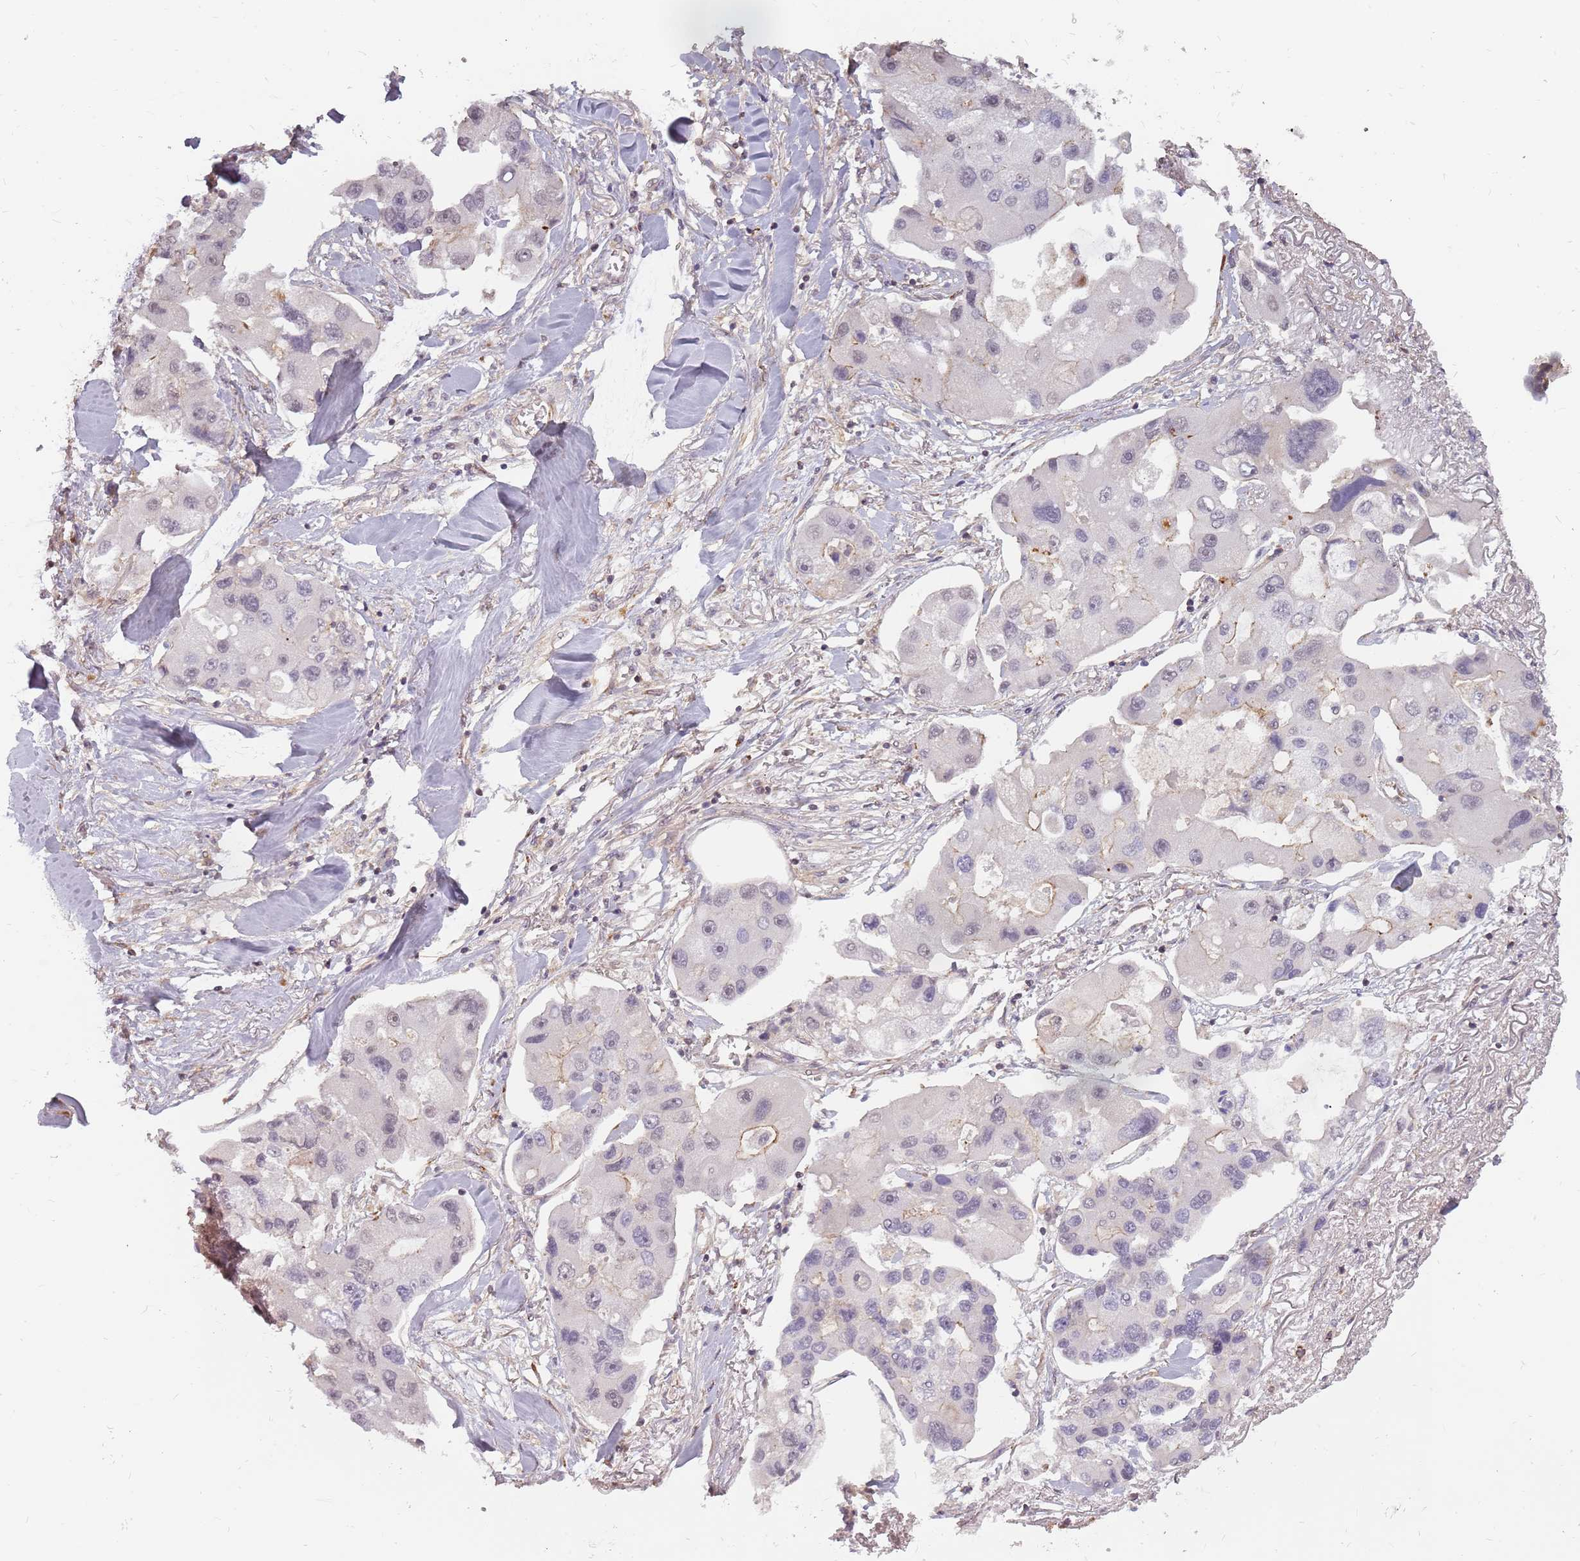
{"staining": {"intensity": "weak", "quantity": "<25%", "location": "cytoplasmic/membranous"}, "tissue": "lung cancer", "cell_type": "Tumor cells", "image_type": "cancer", "snomed": [{"axis": "morphology", "description": "Adenocarcinoma, NOS"}, {"axis": "topography", "description": "Lung"}], "caption": "High power microscopy histopathology image of an IHC image of lung cancer, revealing no significant staining in tumor cells. (DAB immunohistochemistry (IHC) with hematoxylin counter stain).", "gene": "PPP1R14C", "patient": {"sex": "female", "age": 54}}